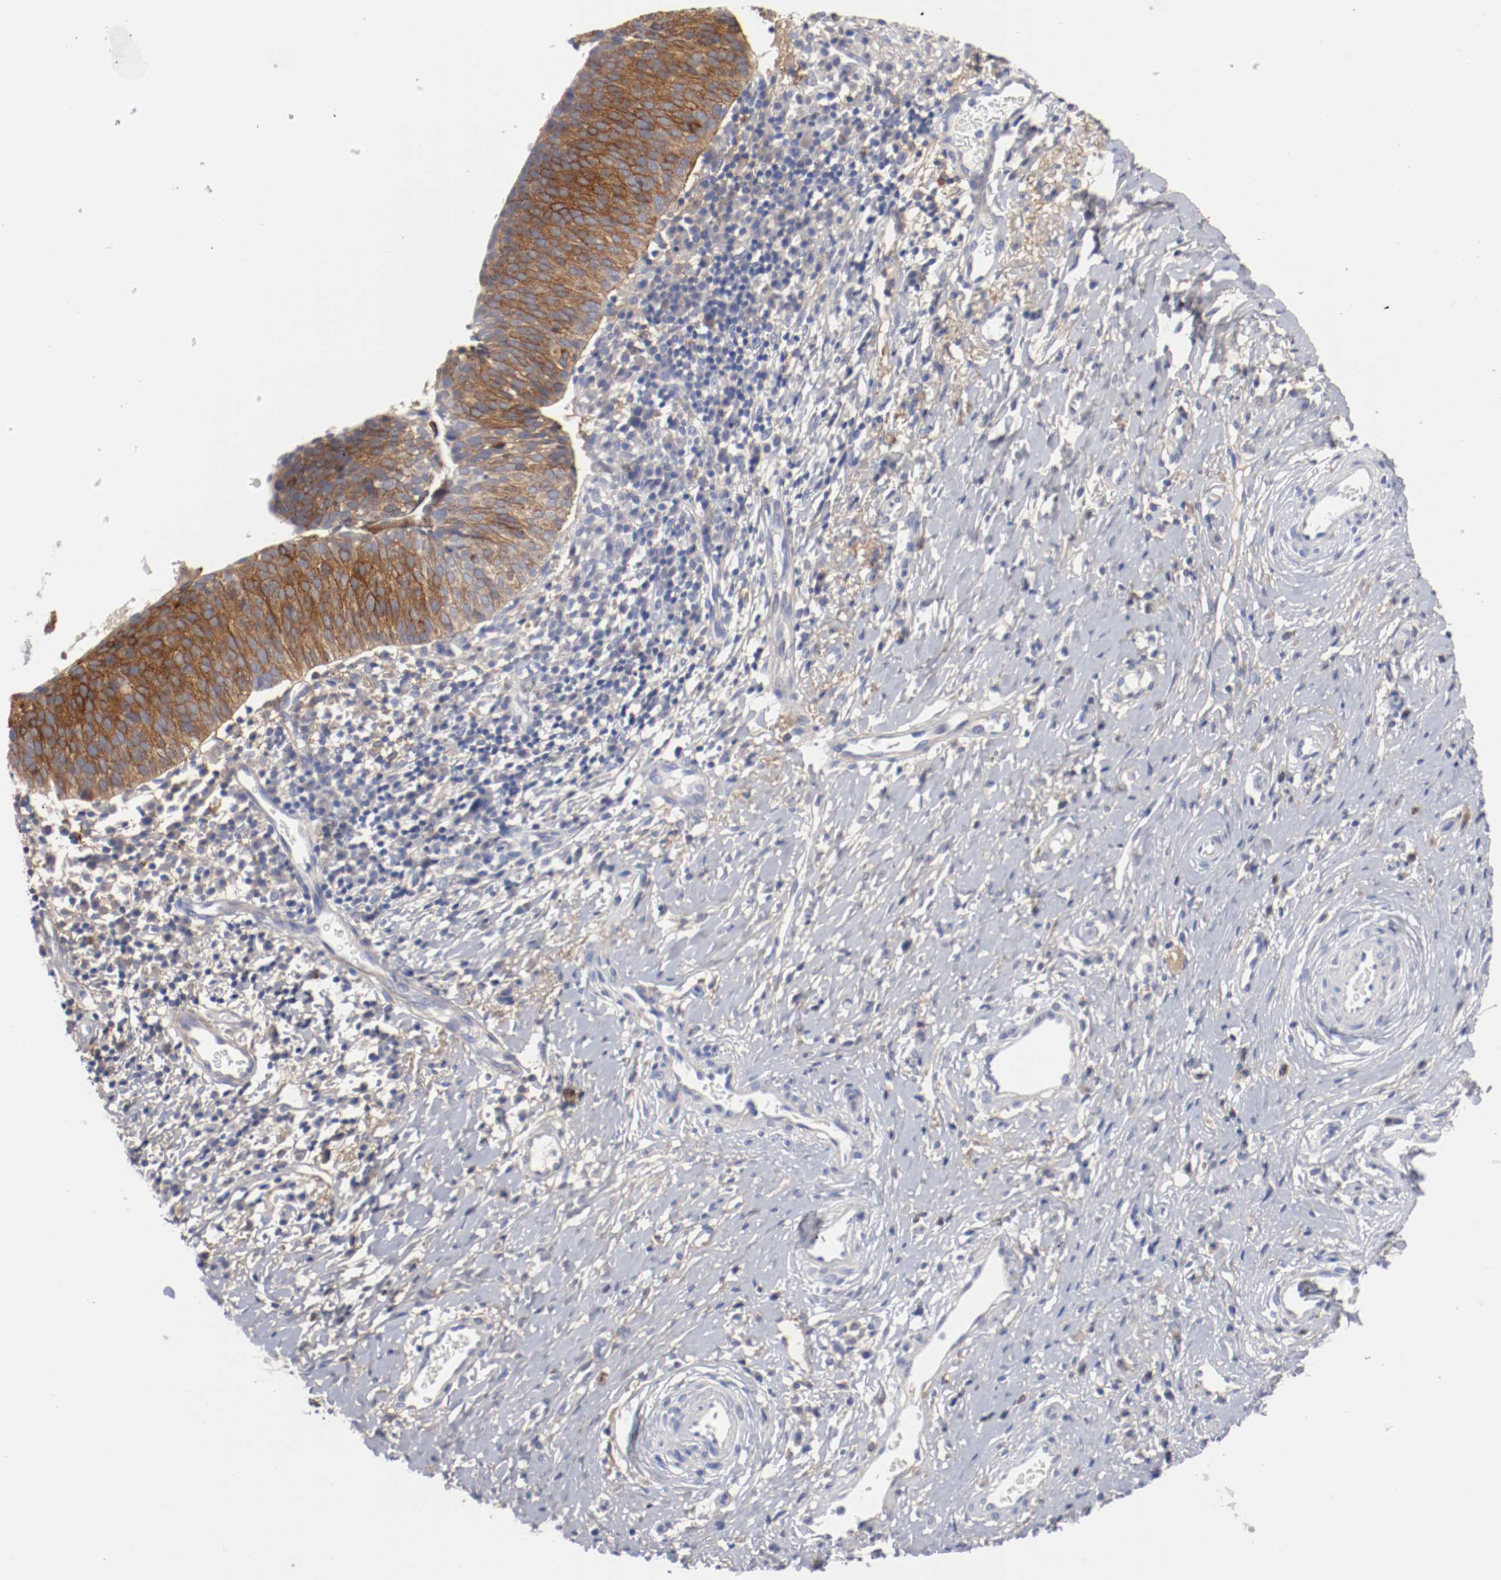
{"staining": {"intensity": "strong", "quantity": ">75%", "location": "cytoplasmic/membranous"}, "tissue": "cervical cancer", "cell_type": "Tumor cells", "image_type": "cancer", "snomed": [{"axis": "morphology", "description": "Normal tissue, NOS"}, {"axis": "morphology", "description": "Squamous cell carcinoma, NOS"}, {"axis": "topography", "description": "Cervix"}], "caption": "An image of cervical cancer (squamous cell carcinoma) stained for a protein shows strong cytoplasmic/membranous brown staining in tumor cells.", "gene": "FGFBP1", "patient": {"sex": "female", "age": 39}}